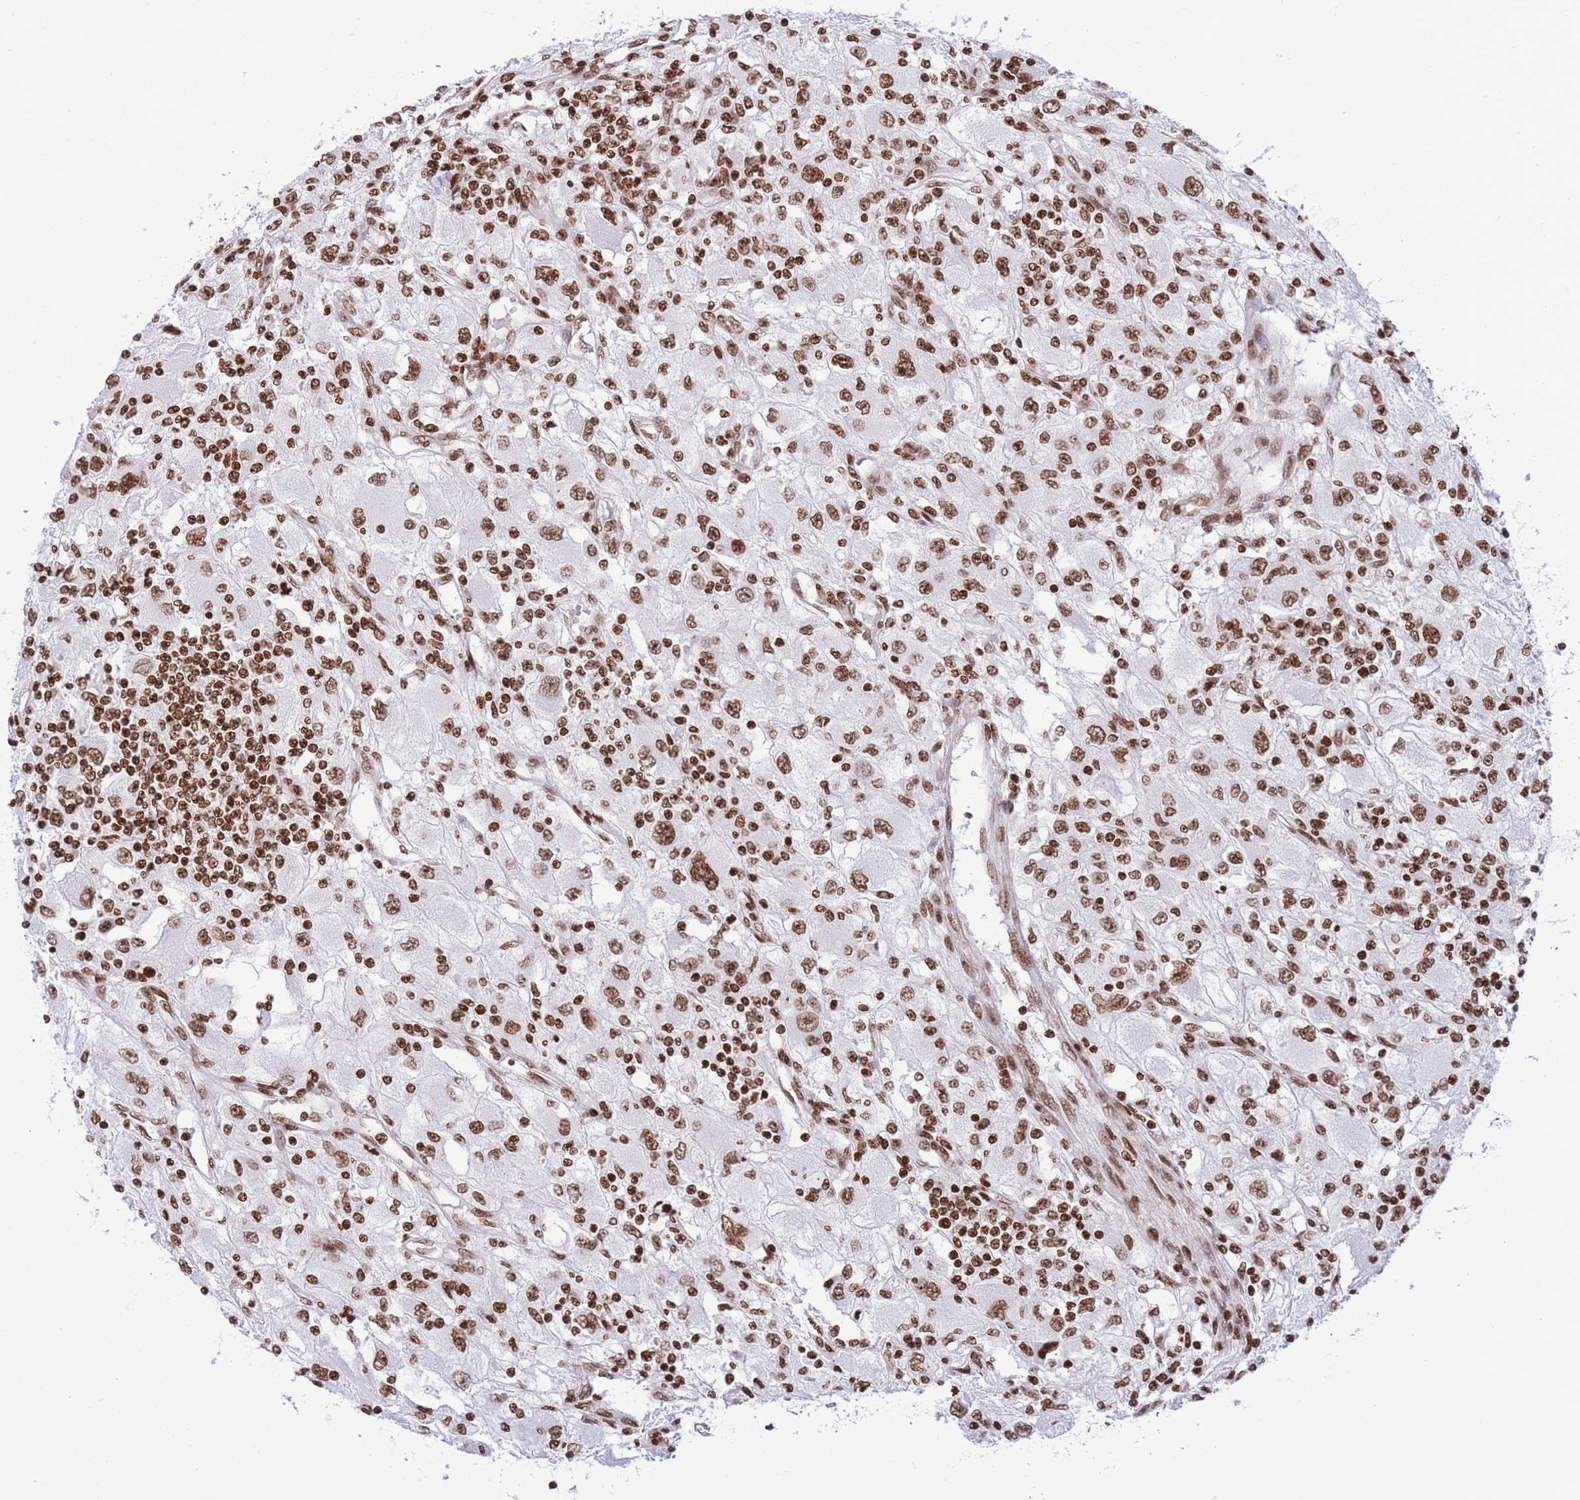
{"staining": {"intensity": "strong", "quantity": ">75%", "location": "nuclear"}, "tissue": "renal cancer", "cell_type": "Tumor cells", "image_type": "cancer", "snomed": [{"axis": "morphology", "description": "Adenocarcinoma, NOS"}, {"axis": "topography", "description": "Kidney"}], "caption": "Protein staining by immunohistochemistry shows strong nuclear positivity in approximately >75% of tumor cells in renal adenocarcinoma.", "gene": "H2BC11", "patient": {"sex": "female", "age": 67}}